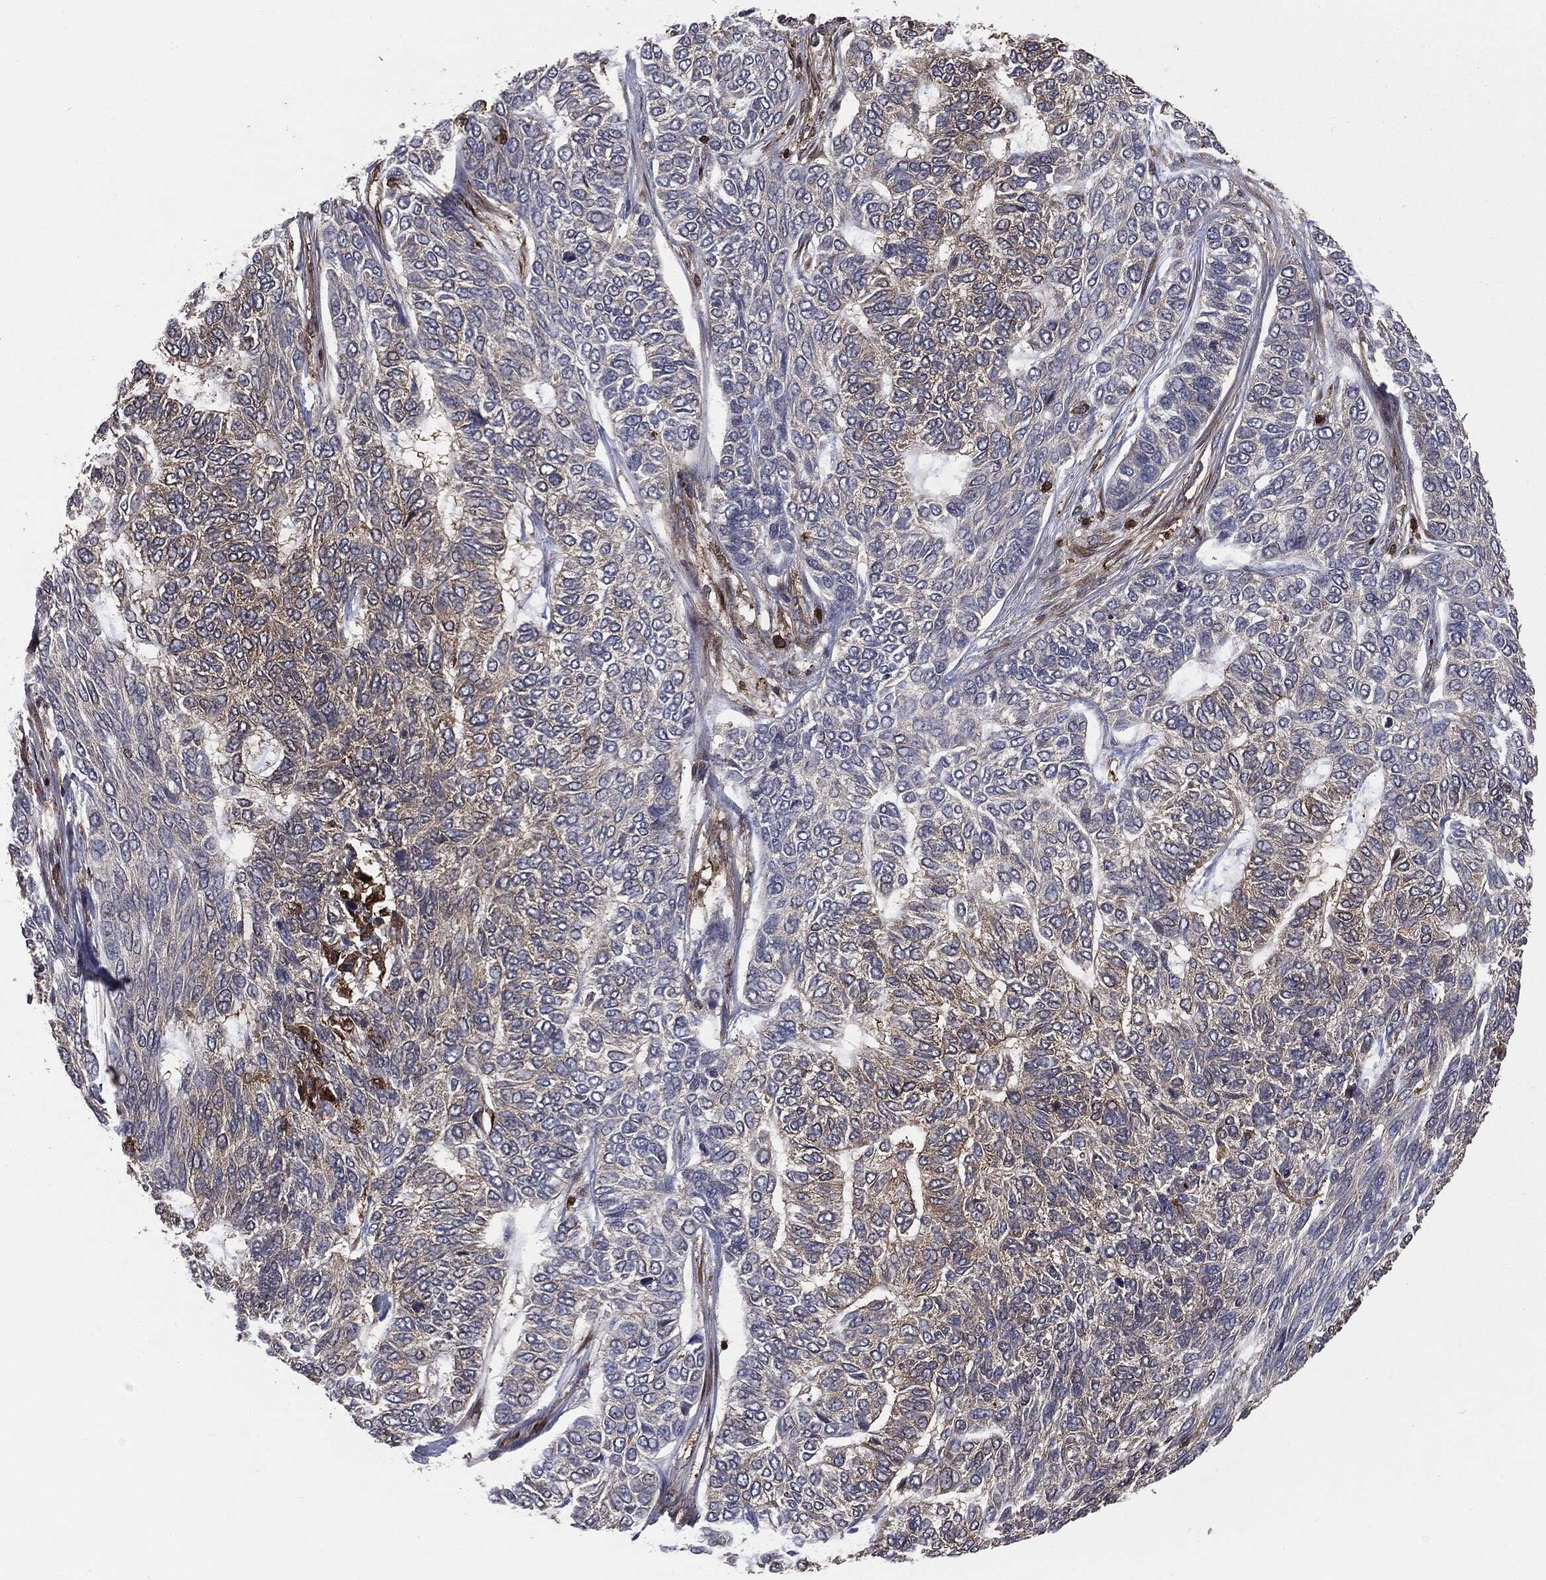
{"staining": {"intensity": "weak", "quantity": "<25%", "location": "cytoplasmic/membranous"}, "tissue": "skin cancer", "cell_type": "Tumor cells", "image_type": "cancer", "snomed": [{"axis": "morphology", "description": "Basal cell carcinoma"}, {"axis": "topography", "description": "Skin"}], "caption": "Immunohistochemical staining of human skin basal cell carcinoma reveals no significant expression in tumor cells.", "gene": "GNB5", "patient": {"sex": "female", "age": 65}}